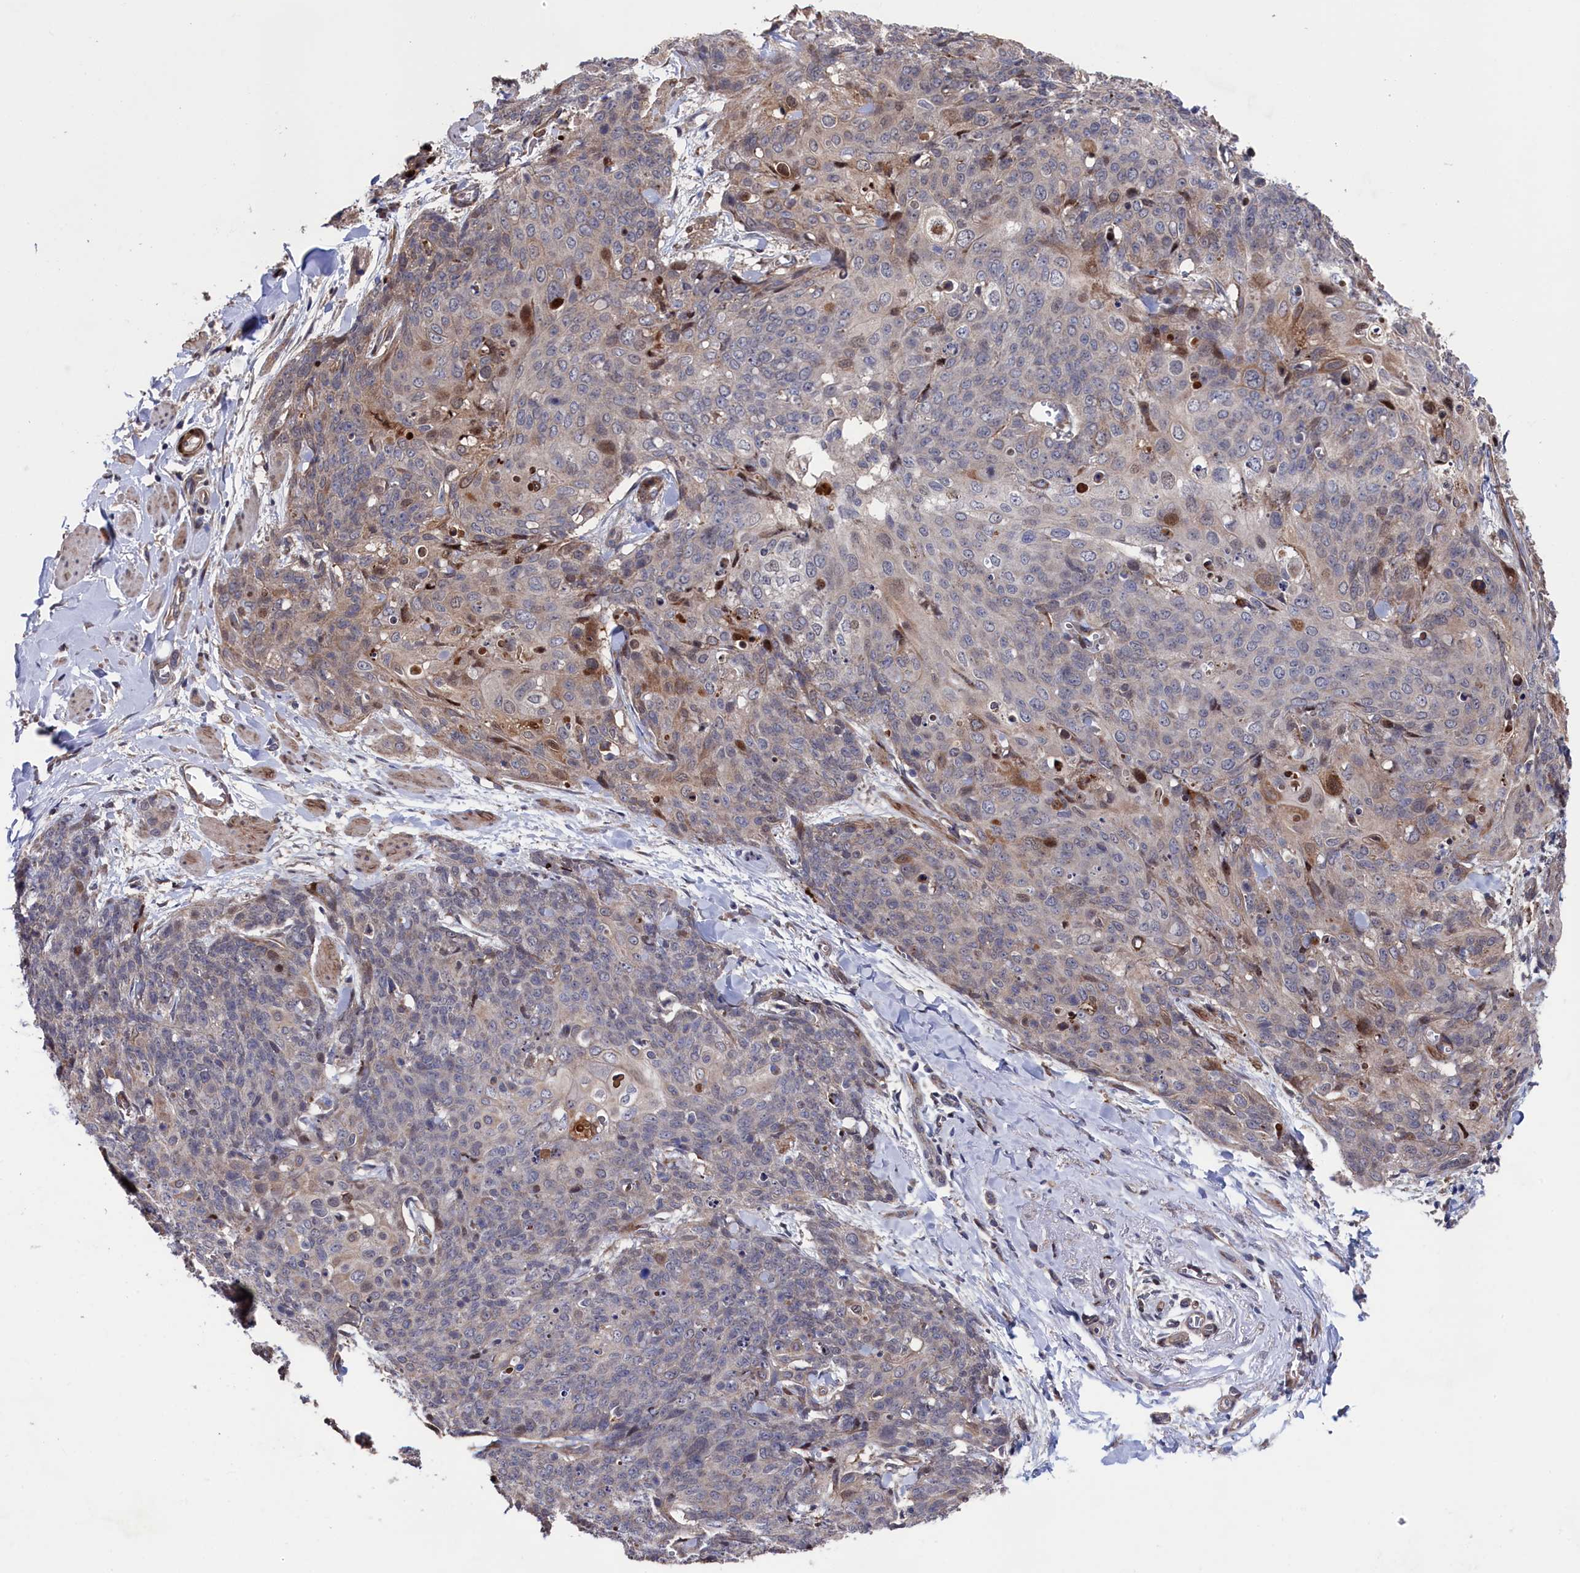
{"staining": {"intensity": "moderate", "quantity": "<25%", "location": "cytoplasmic/membranous"}, "tissue": "skin cancer", "cell_type": "Tumor cells", "image_type": "cancer", "snomed": [{"axis": "morphology", "description": "Squamous cell carcinoma, NOS"}, {"axis": "topography", "description": "Skin"}, {"axis": "topography", "description": "Vulva"}], "caption": "Skin squamous cell carcinoma was stained to show a protein in brown. There is low levels of moderate cytoplasmic/membranous positivity in approximately <25% of tumor cells.", "gene": "ZNF891", "patient": {"sex": "female", "age": 85}}